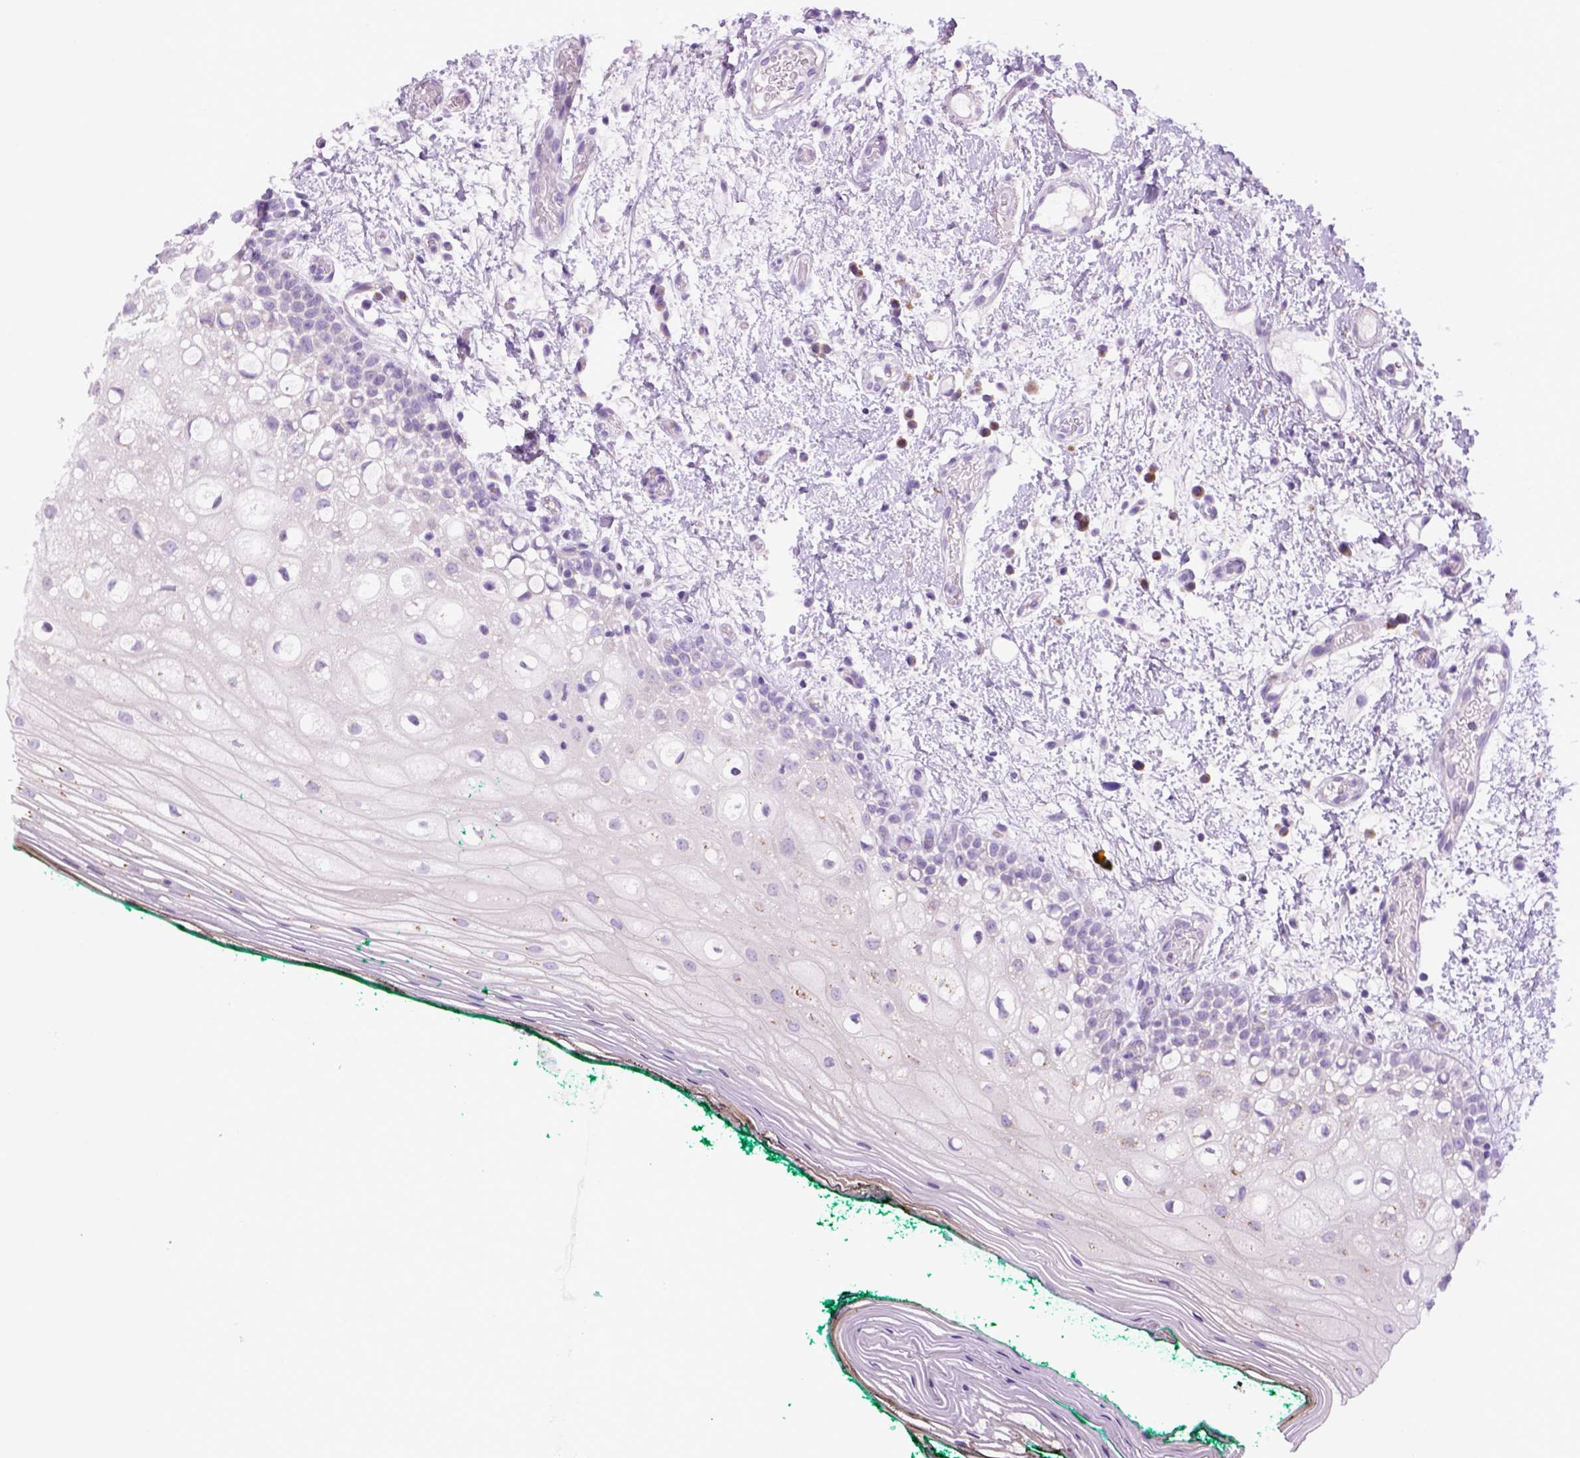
{"staining": {"intensity": "negative", "quantity": "none", "location": "none"}, "tissue": "oral mucosa", "cell_type": "Squamous epithelial cells", "image_type": "normal", "snomed": [{"axis": "morphology", "description": "Normal tissue, NOS"}, {"axis": "topography", "description": "Oral tissue"}], "caption": "There is no significant expression in squamous epithelial cells of oral mucosa.", "gene": "DNAH11", "patient": {"sex": "female", "age": 83}}